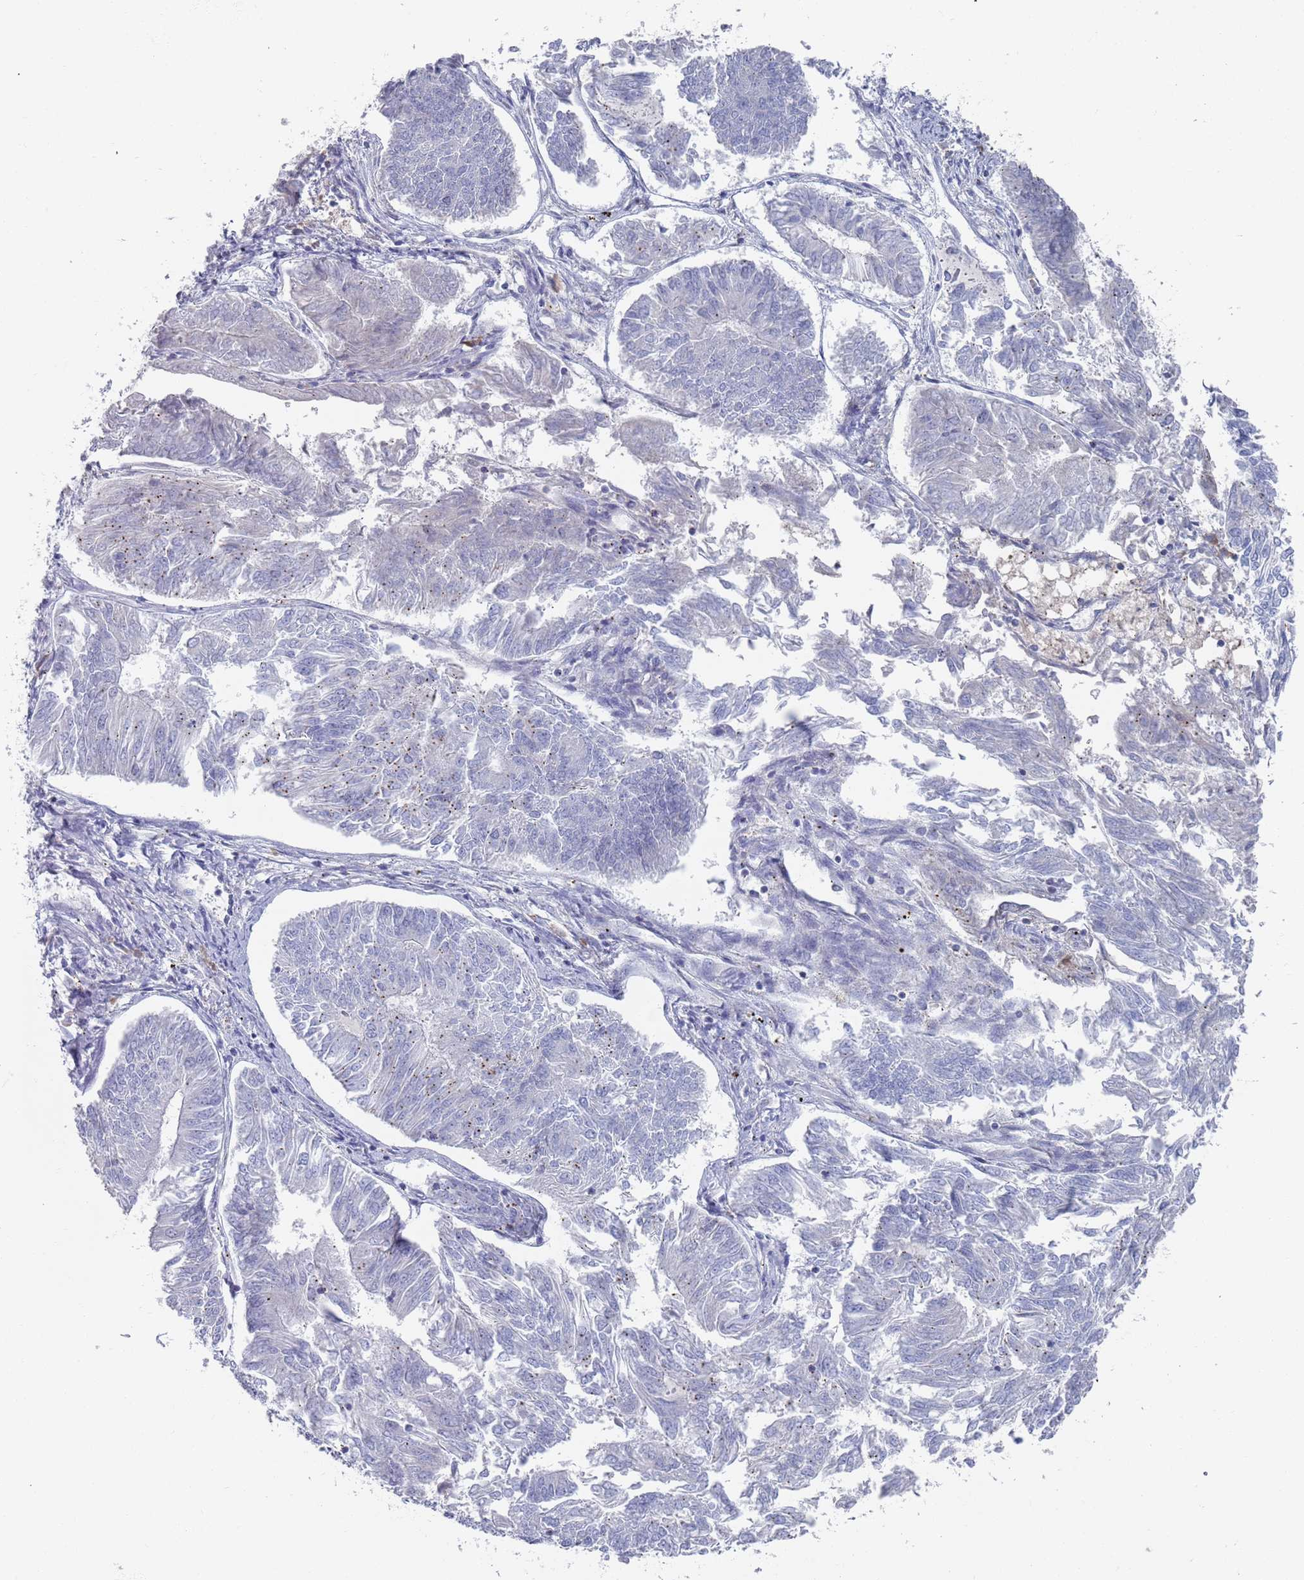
{"staining": {"intensity": "weak", "quantity": "<25%", "location": "cytoplasmic/membranous"}, "tissue": "endometrial cancer", "cell_type": "Tumor cells", "image_type": "cancer", "snomed": [{"axis": "morphology", "description": "Adenocarcinoma, NOS"}, {"axis": "topography", "description": "Endometrium"}], "caption": "Immunohistochemistry (IHC) histopathology image of endometrial cancer stained for a protein (brown), which demonstrates no staining in tumor cells.", "gene": "MAT1A", "patient": {"sex": "female", "age": 58}}